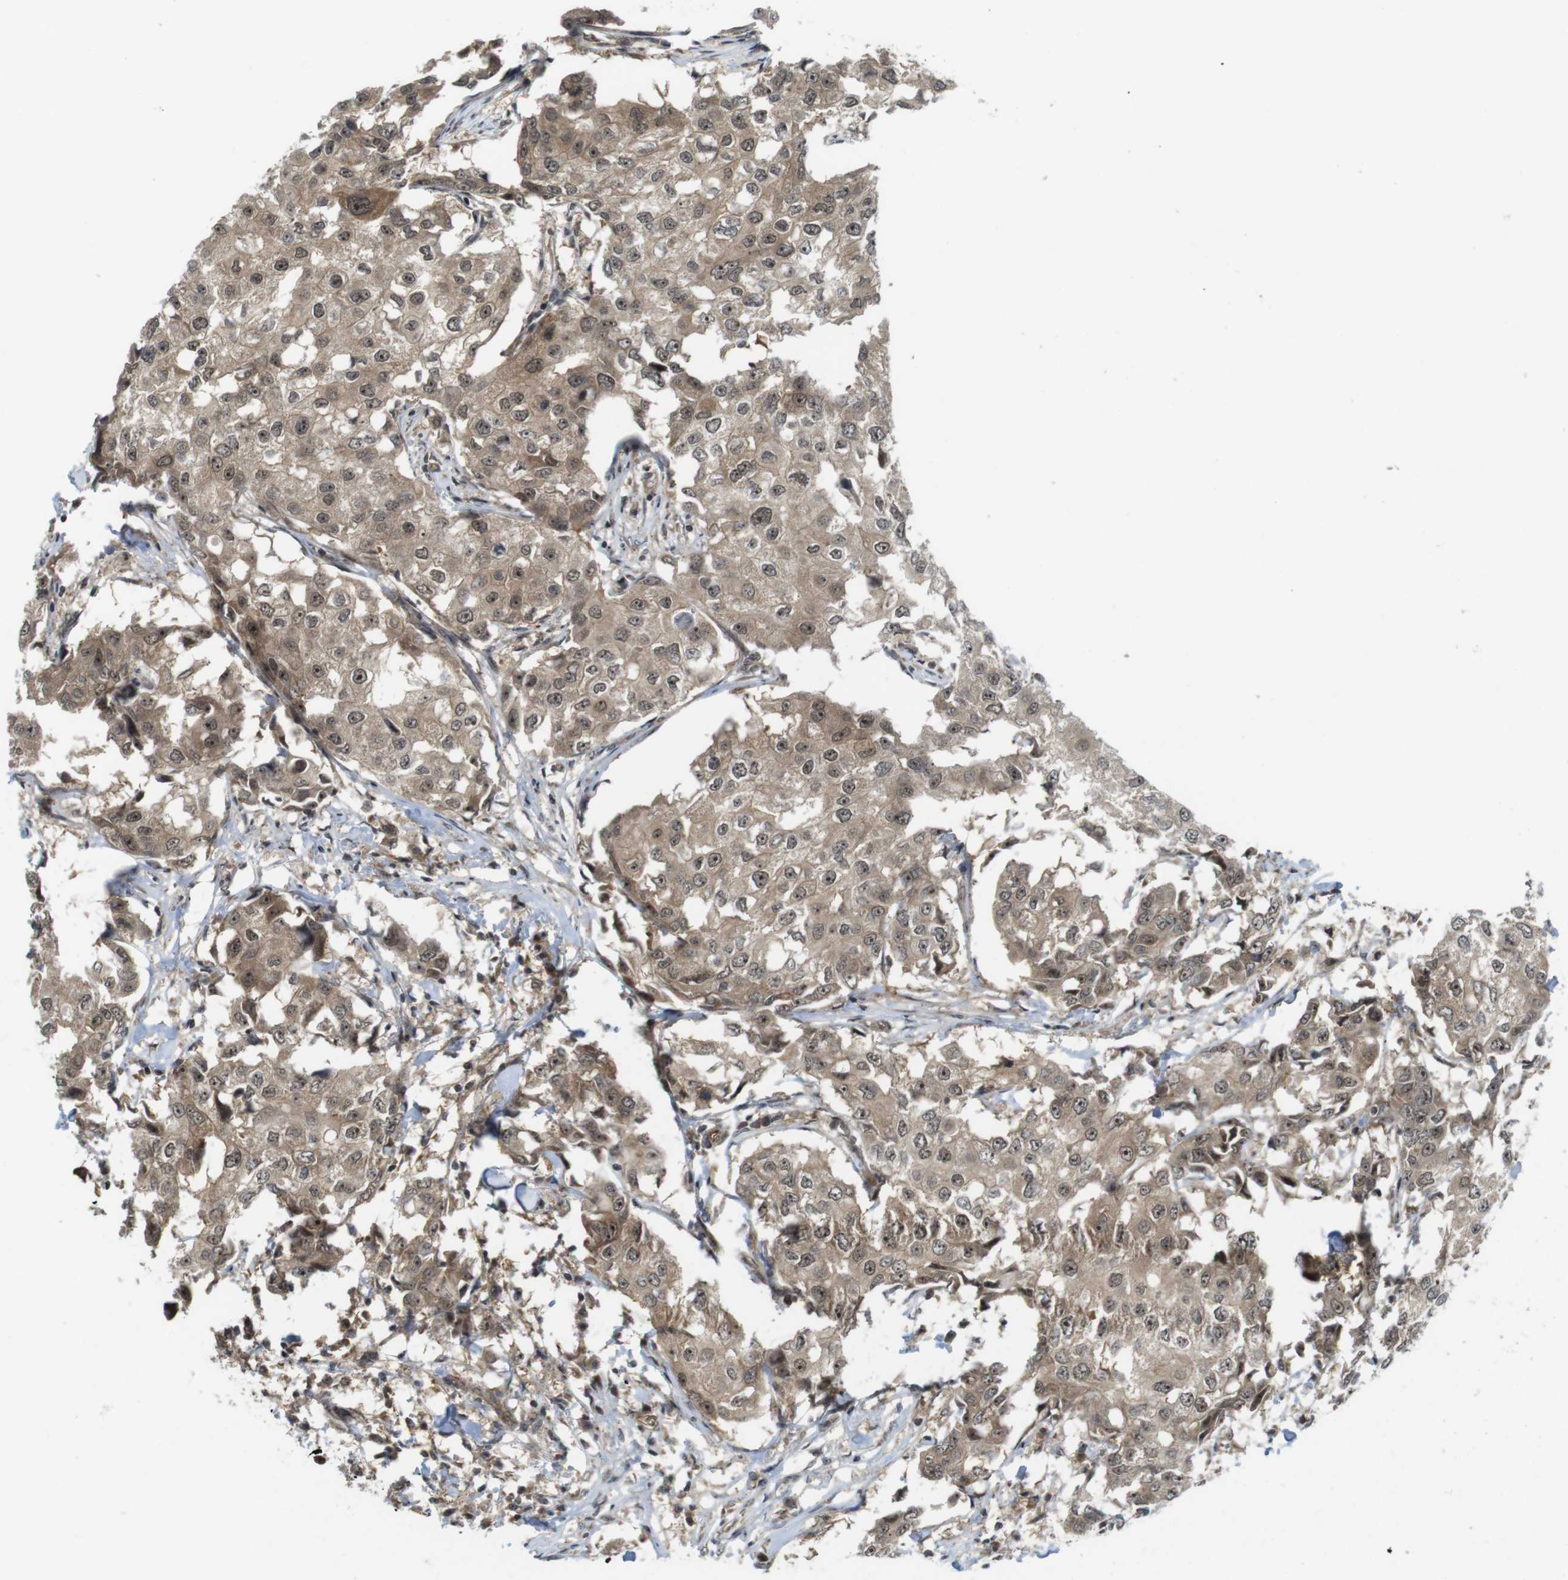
{"staining": {"intensity": "moderate", "quantity": ">75%", "location": "cytoplasmic/membranous,nuclear"}, "tissue": "breast cancer", "cell_type": "Tumor cells", "image_type": "cancer", "snomed": [{"axis": "morphology", "description": "Duct carcinoma"}, {"axis": "topography", "description": "Breast"}], "caption": "Approximately >75% of tumor cells in breast infiltrating ductal carcinoma demonstrate moderate cytoplasmic/membranous and nuclear protein positivity as visualized by brown immunohistochemical staining.", "gene": "CC2D1A", "patient": {"sex": "female", "age": 27}}